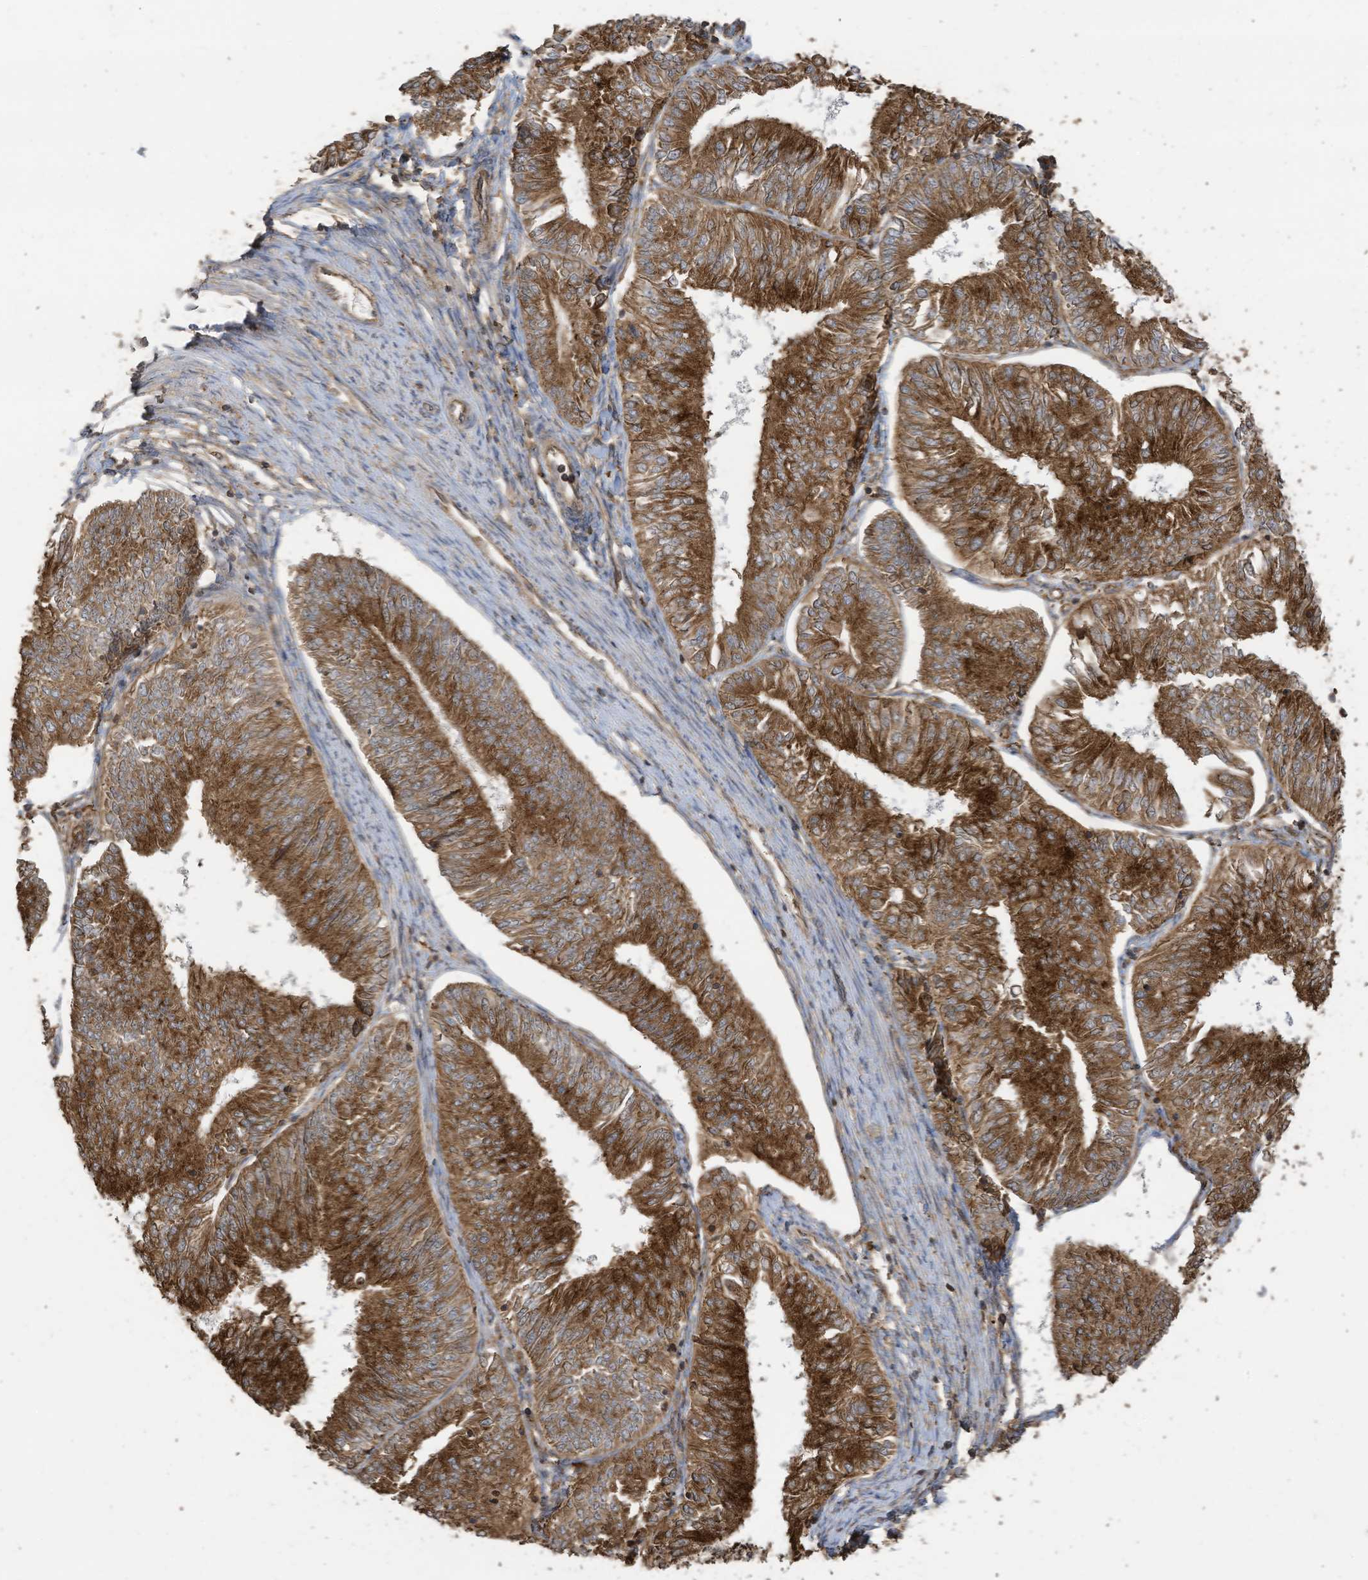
{"staining": {"intensity": "strong", "quantity": ">75%", "location": "cytoplasmic/membranous"}, "tissue": "endometrial cancer", "cell_type": "Tumor cells", "image_type": "cancer", "snomed": [{"axis": "morphology", "description": "Adenocarcinoma, NOS"}, {"axis": "topography", "description": "Endometrium"}], "caption": "Endometrial cancer (adenocarcinoma) stained with a protein marker demonstrates strong staining in tumor cells.", "gene": "COX10", "patient": {"sex": "female", "age": 58}}